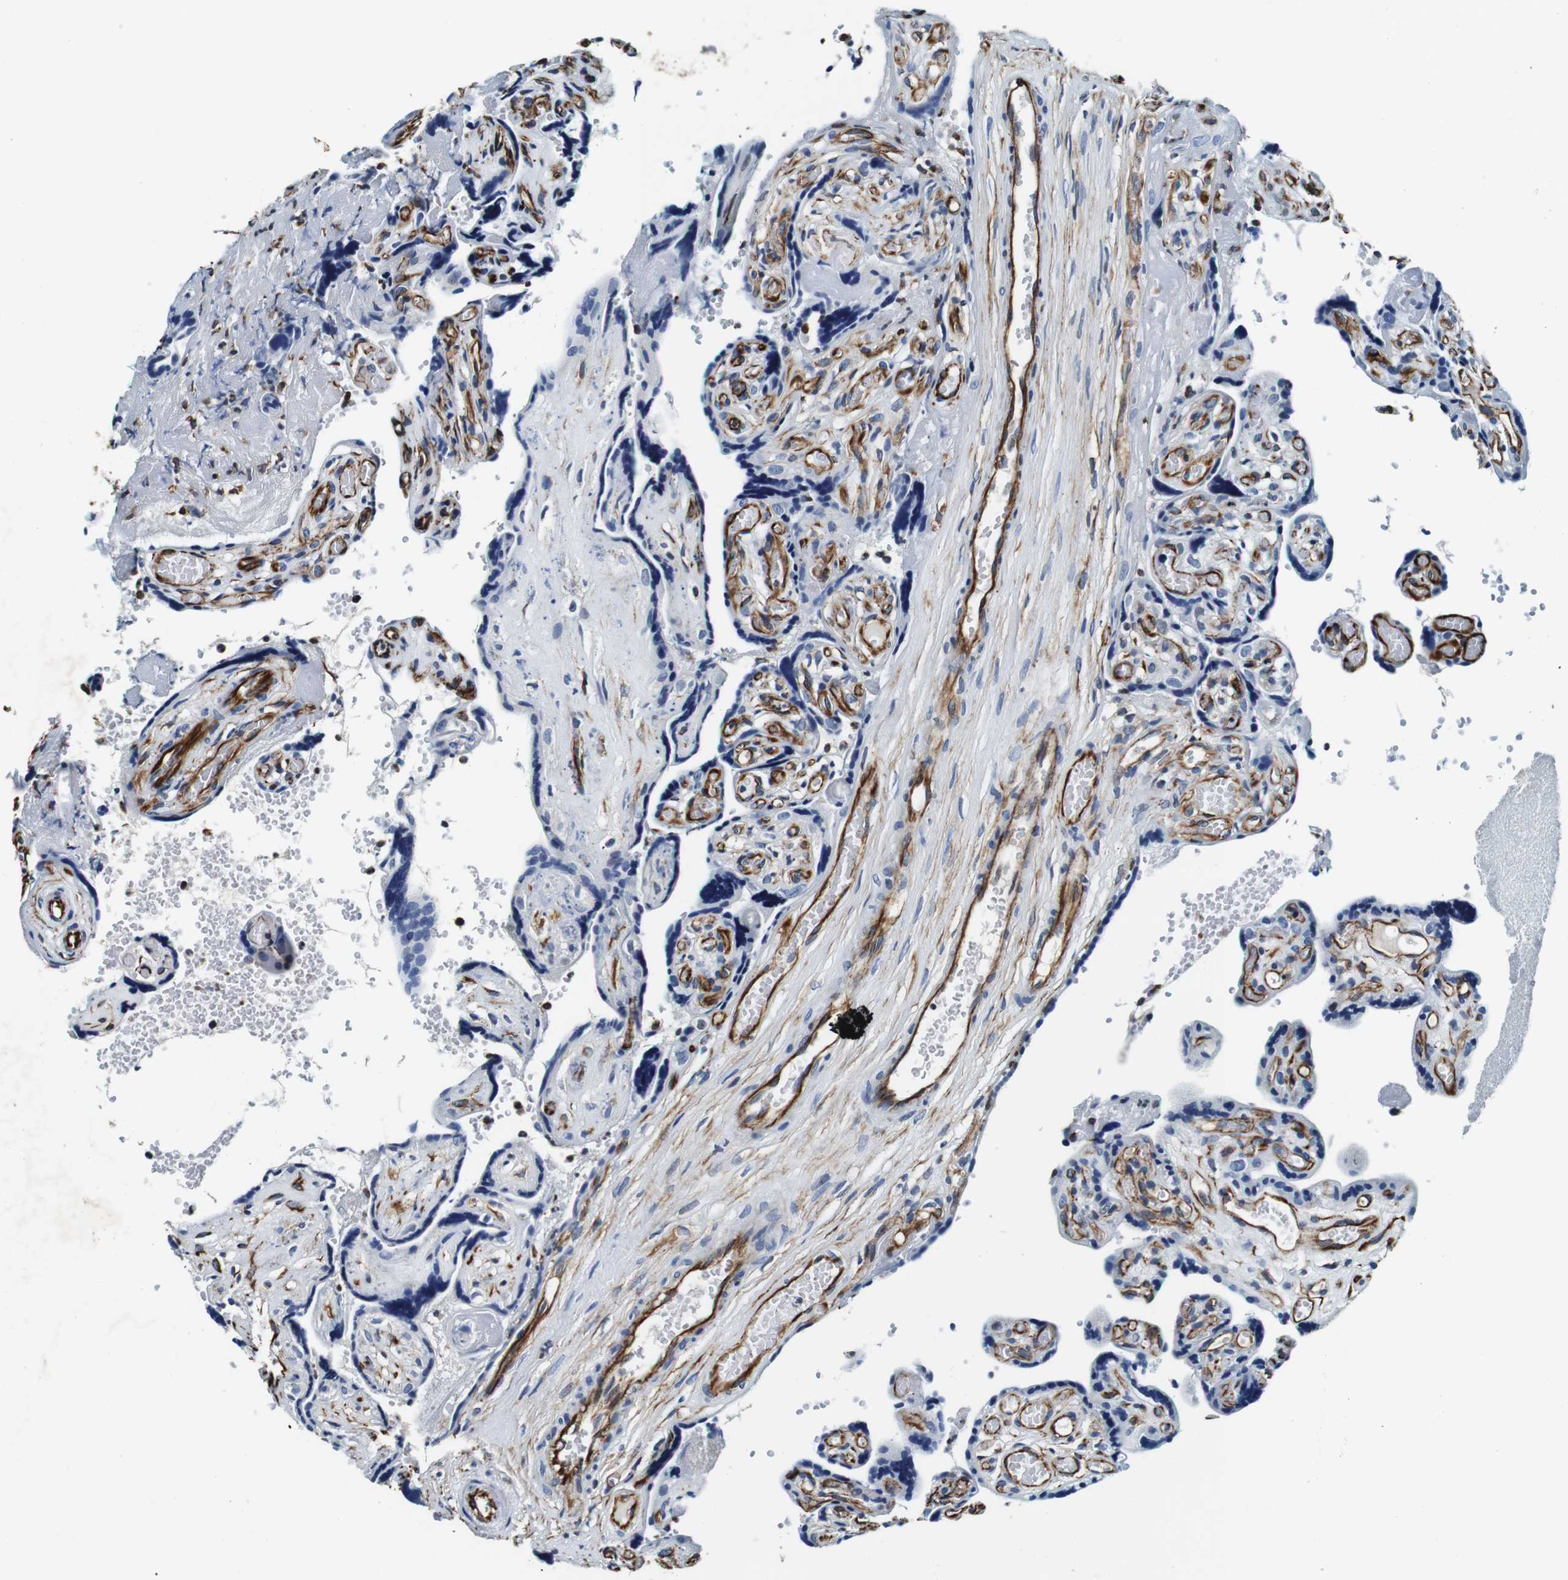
{"staining": {"intensity": "negative", "quantity": "none", "location": "none"}, "tissue": "placenta", "cell_type": "Trophoblastic cells", "image_type": "normal", "snomed": [{"axis": "morphology", "description": "Normal tissue, NOS"}, {"axis": "topography", "description": "Placenta"}], "caption": "IHC histopathology image of unremarkable placenta: placenta stained with DAB shows no significant protein expression in trophoblastic cells.", "gene": "GJE1", "patient": {"sex": "female", "age": 30}}